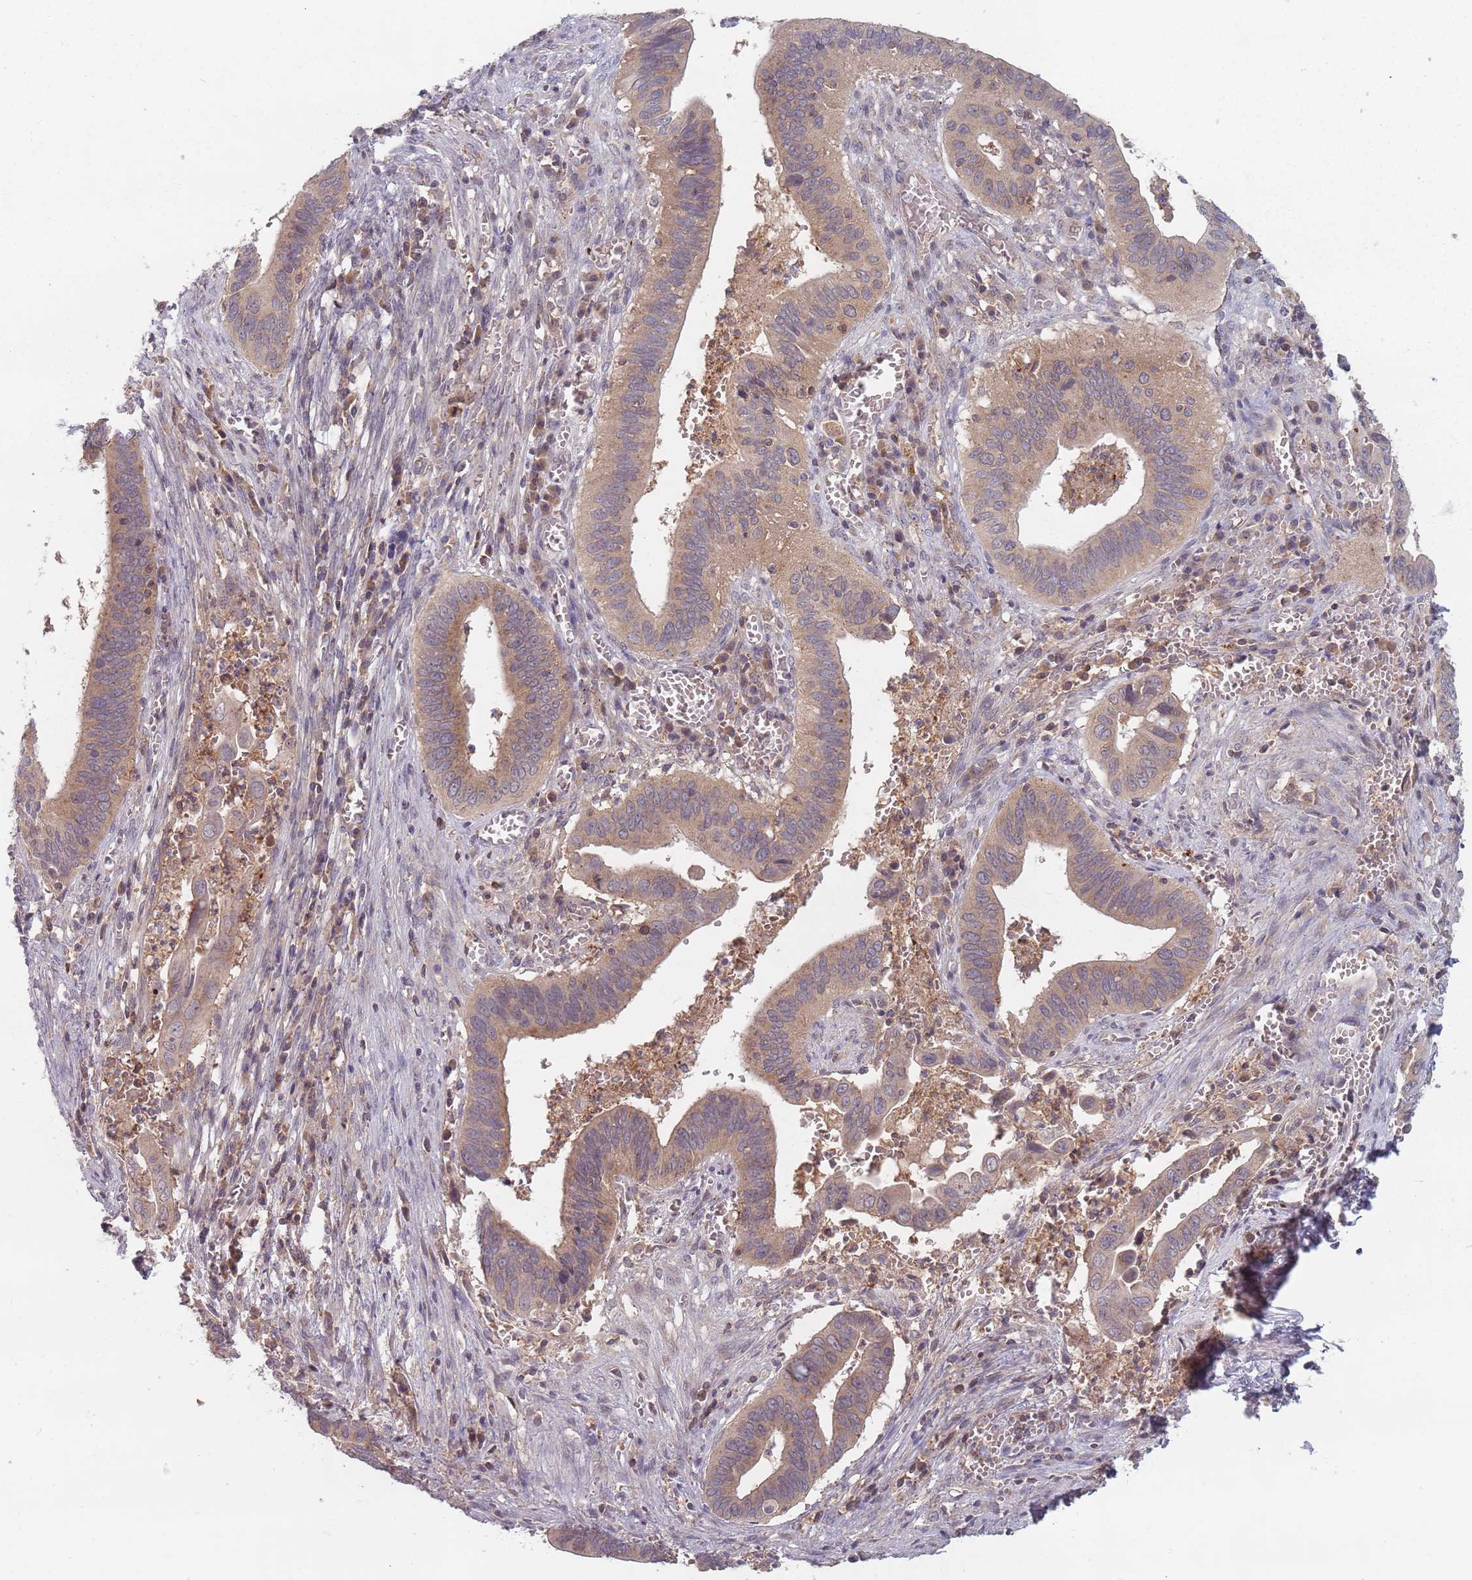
{"staining": {"intensity": "moderate", "quantity": ">75%", "location": "cytoplasmic/membranous"}, "tissue": "cervical cancer", "cell_type": "Tumor cells", "image_type": "cancer", "snomed": [{"axis": "morphology", "description": "Adenocarcinoma, NOS"}, {"axis": "topography", "description": "Cervix"}], "caption": "A medium amount of moderate cytoplasmic/membranous staining is seen in about >75% of tumor cells in cervical adenocarcinoma tissue.", "gene": "ASB13", "patient": {"sex": "female", "age": 42}}